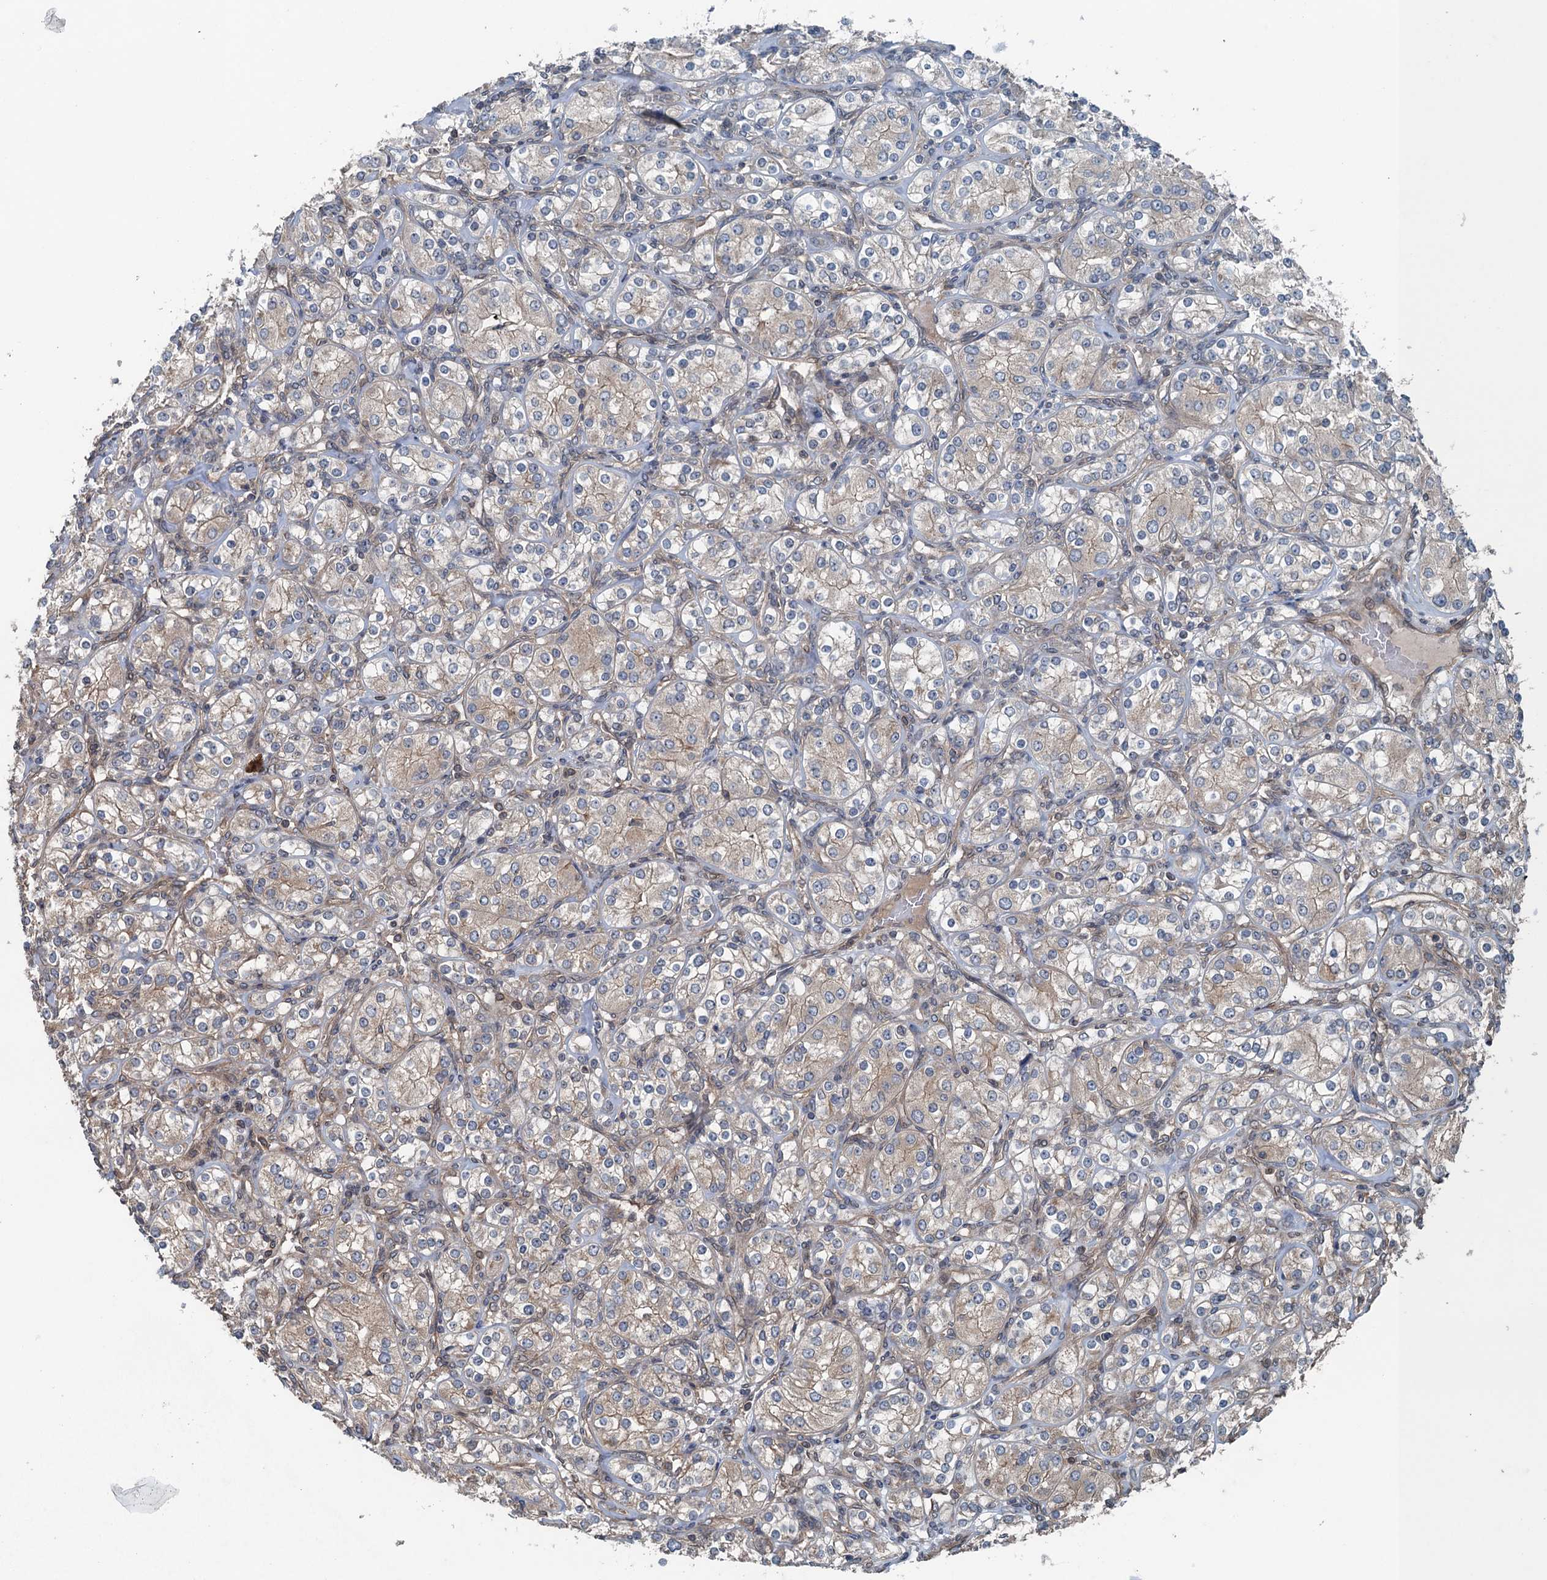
{"staining": {"intensity": "weak", "quantity": "<25%", "location": "cytoplasmic/membranous"}, "tissue": "renal cancer", "cell_type": "Tumor cells", "image_type": "cancer", "snomed": [{"axis": "morphology", "description": "Adenocarcinoma, NOS"}, {"axis": "topography", "description": "Kidney"}], "caption": "IHC photomicrograph of human adenocarcinoma (renal) stained for a protein (brown), which reveals no staining in tumor cells.", "gene": "TRAPPC8", "patient": {"sex": "male", "age": 77}}